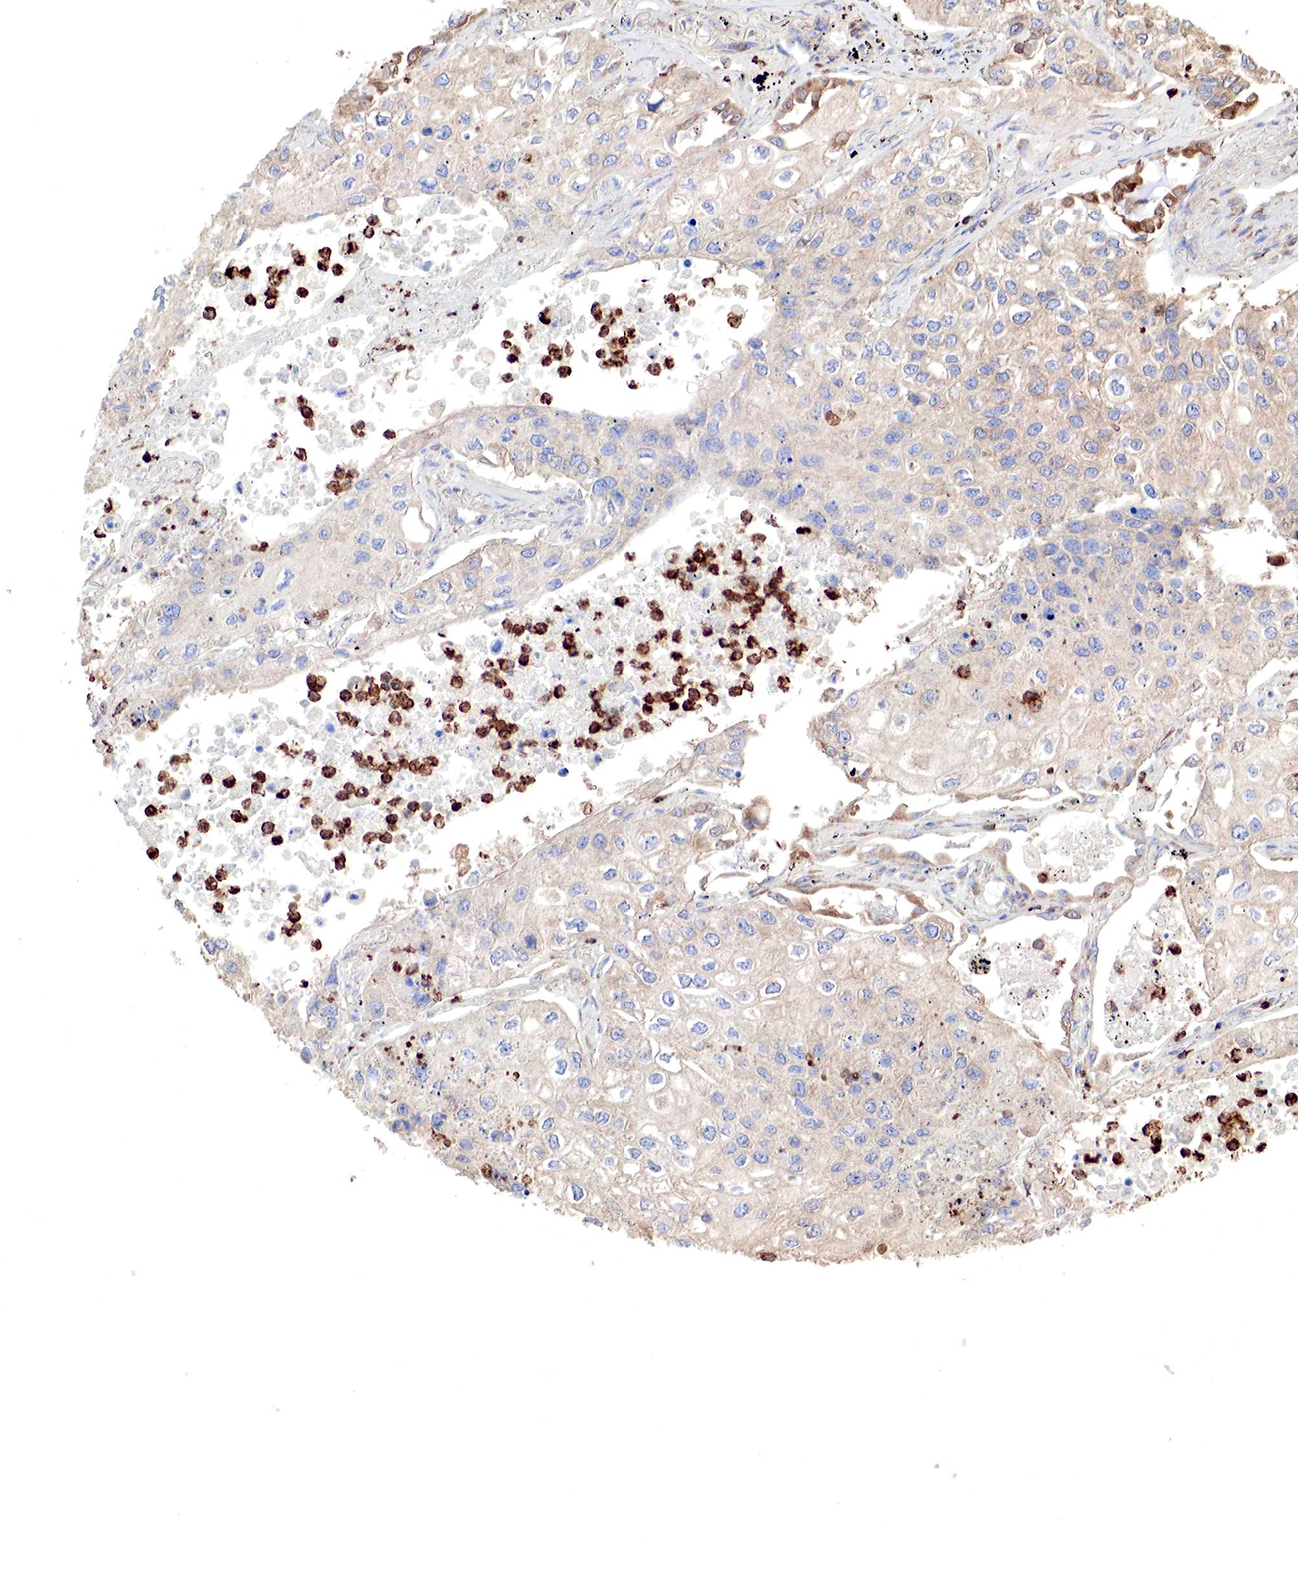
{"staining": {"intensity": "weak", "quantity": "25%-75%", "location": "cytoplasmic/membranous"}, "tissue": "lung cancer", "cell_type": "Tumor cells", "image_type": "cancer", "snomed": [{"axis": "morphology", "description": "Squamous cell carcinoma, NOS"}, {"axis": "topography", "description": "Lung"}], "caption": "Immunohistochemical staining of lung cancer (squamous cell carcinoma) demonstrates low levels of weak cytoplasmic/membranous protein staining in about 25%-75% of tumor cells.", "gene": "G6PD", "patient": {"sex": "male", "age": 75}}